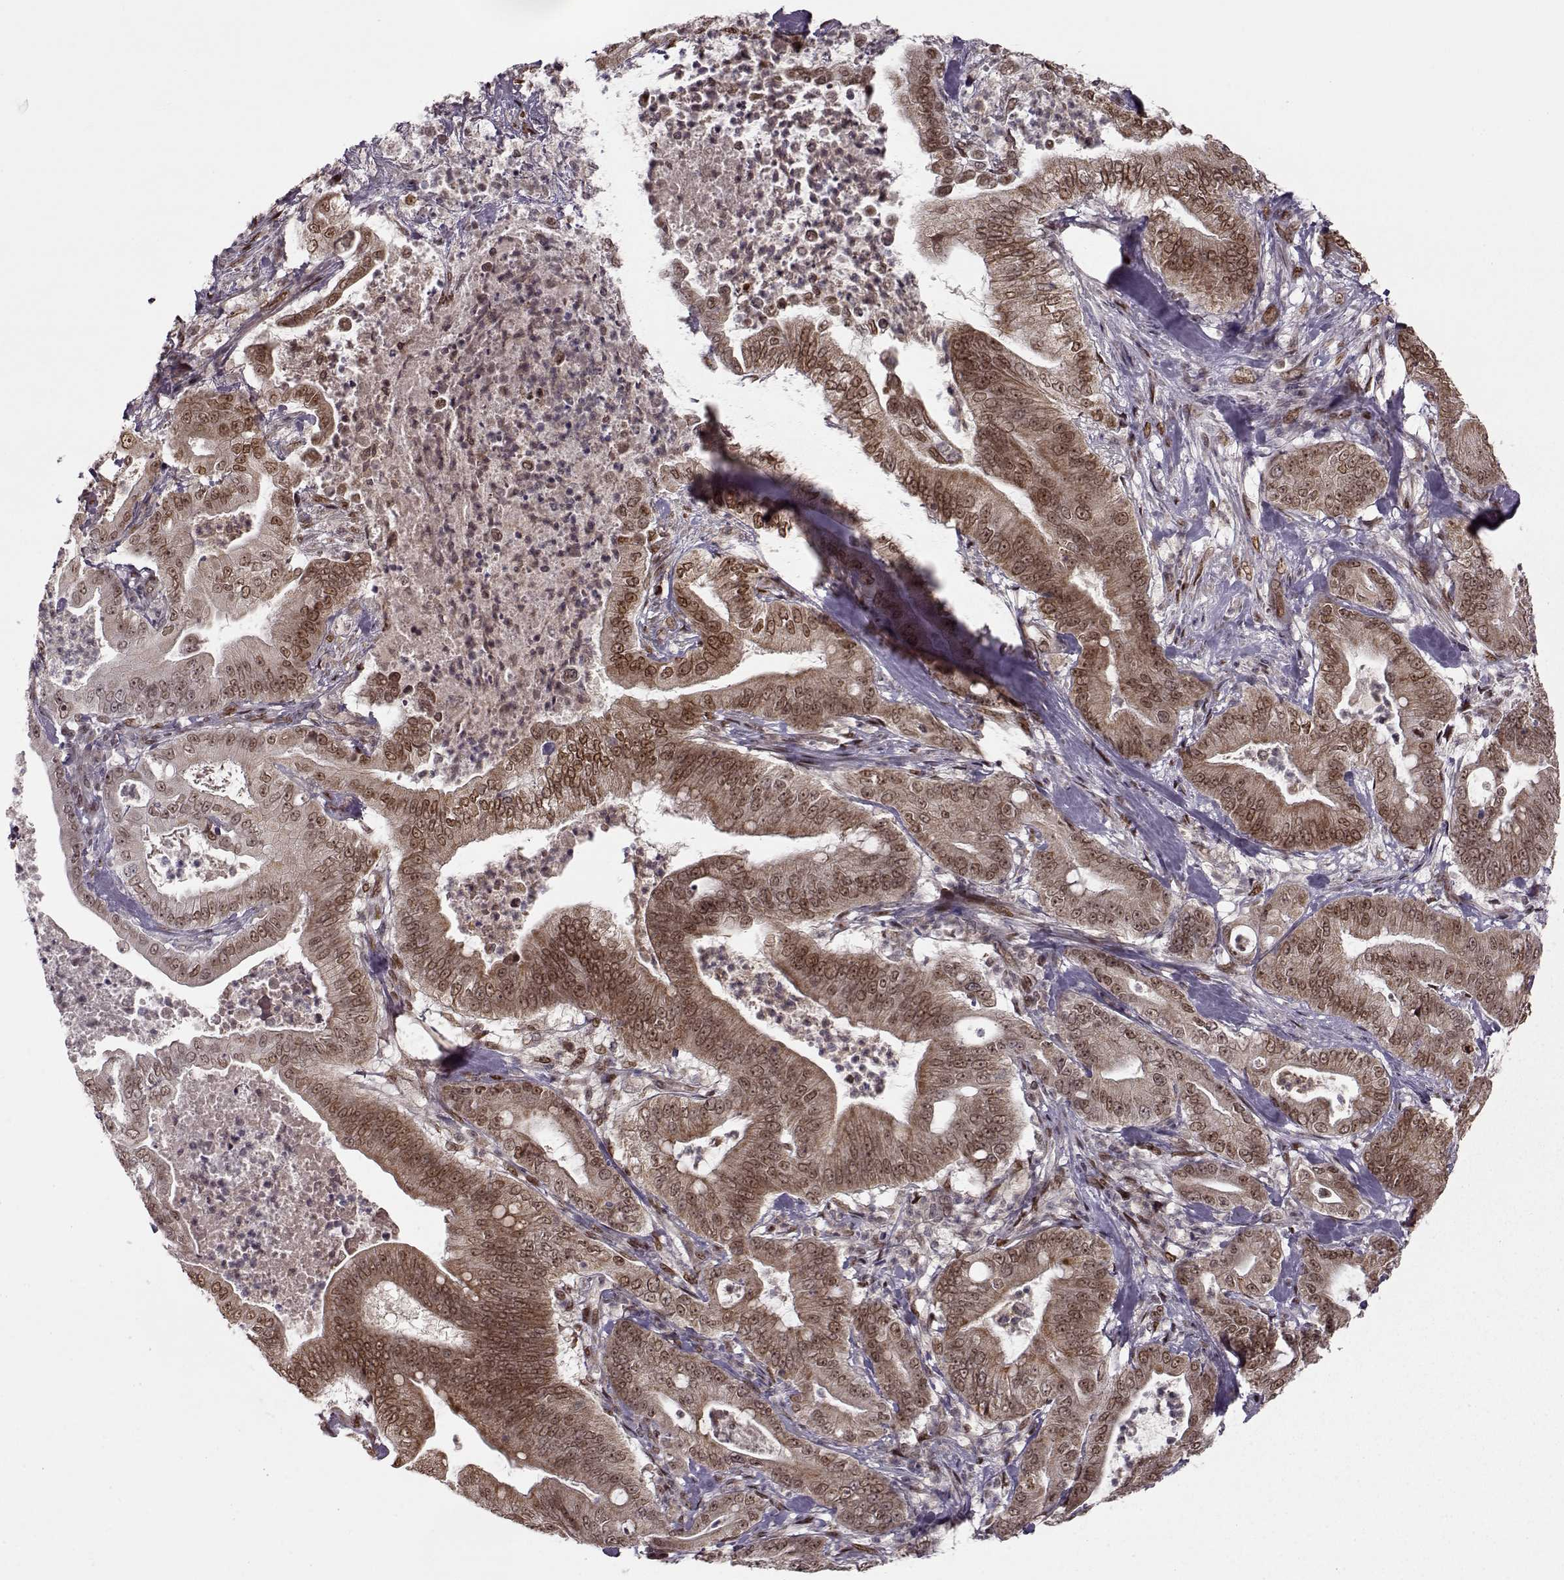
{"staining": {"intensity": "moderate", "quantity": ">75%", "location": "cytoplasmic/membranous,nuclear"}, "tissue": "pancreatic cancer", "cell_type": "Tumor cells", "image_type": "cancer", "snomed": [{"axis": "morphology", "description": "Adenocarcinoma, NOS"}, {"axis": "topography", "description": "Pancreas"}], "caption": "Immunohistochemistry (DAB) staining of human pancreatic cancer reveals moderate cytoplasmic/membranous and nuclear protein staining in approximately >75% of tumor cells.", "gene": "RAI1", "patient": {"sex": "male", "age": 71}}